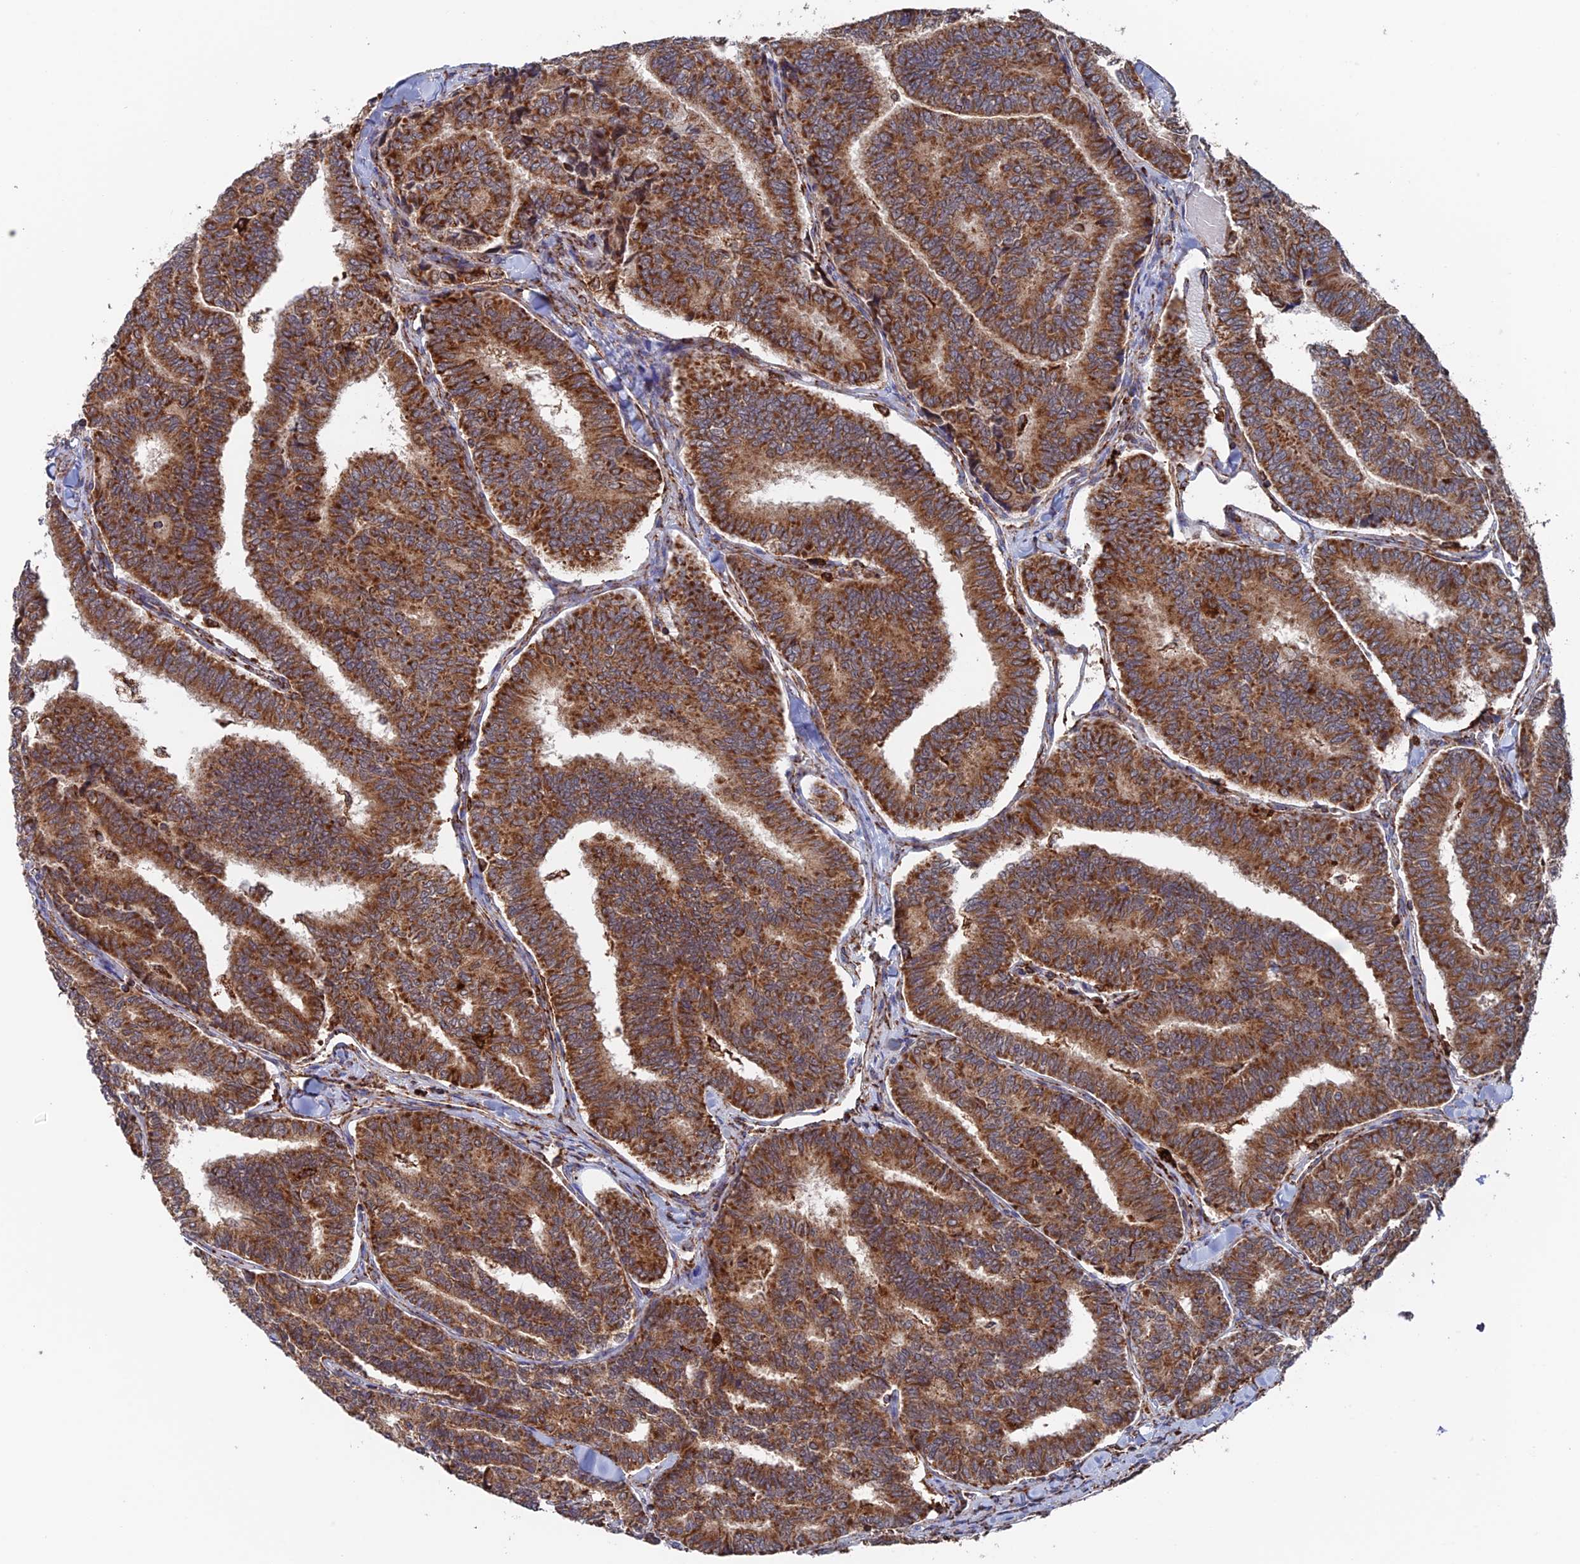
{"staining": {"intensity": "moderate", "quantity": ">75%", "location": "cytoplasmic/membranous"}, "tissue": "thyroid cancer", "cell_type": "Tumor cells", "image_type": "cancer", "snomed": [{"axis": "morphology", "description": "Papillary adenocarcinoma, NOS"}, {"axis": "topography", "description": "Thyroid gland"}], "caption": "Tumor cells exhibit medium levels of moderate cytoplasmic/membranous staining in about >75% of cells in human thyroid papillary adenocarcinoma.", "gene": "DTYMK", "patient": {"sex": "female", "age": 35}}